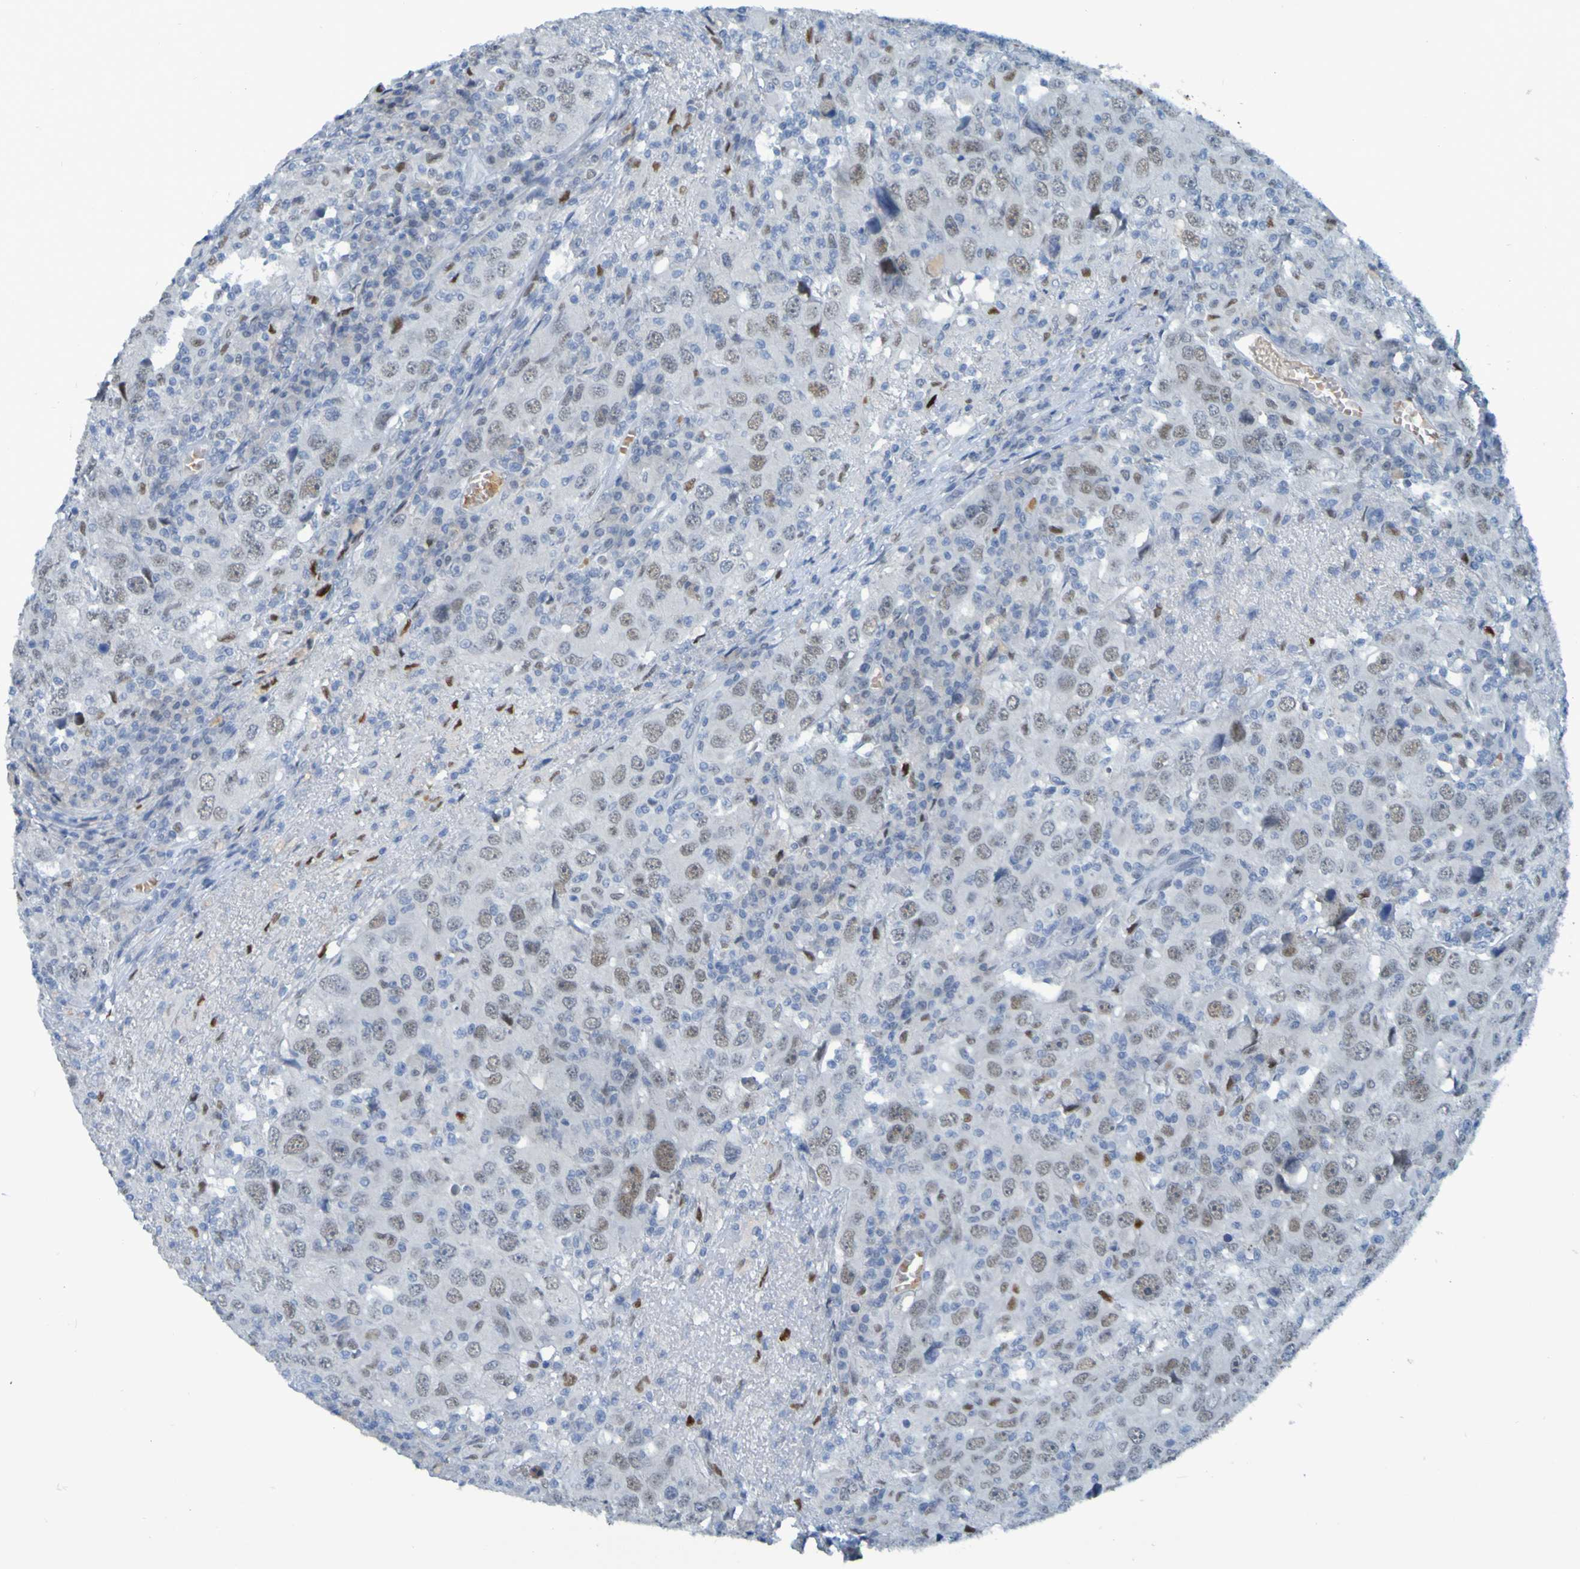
{"staining": {"intensity": "negative", "quantity": "none", "location": "none"}, "tissue": "head and neck cancer", "cell_type": "Tumor cells", "image_type": "cancer", "snomed": [{"axis": "morphology", "description": "Adenocarcinoma, NOS"}, {"axis": "topography", "description": "Salivary gland"}, {"axis": "topography", "description": "Head-Neck"}], "caption": "An image of human head and neck cancer is negative for staining in tumor cells.", "gene": "USP36", "patient": {"sex": "female", "age": 65}}